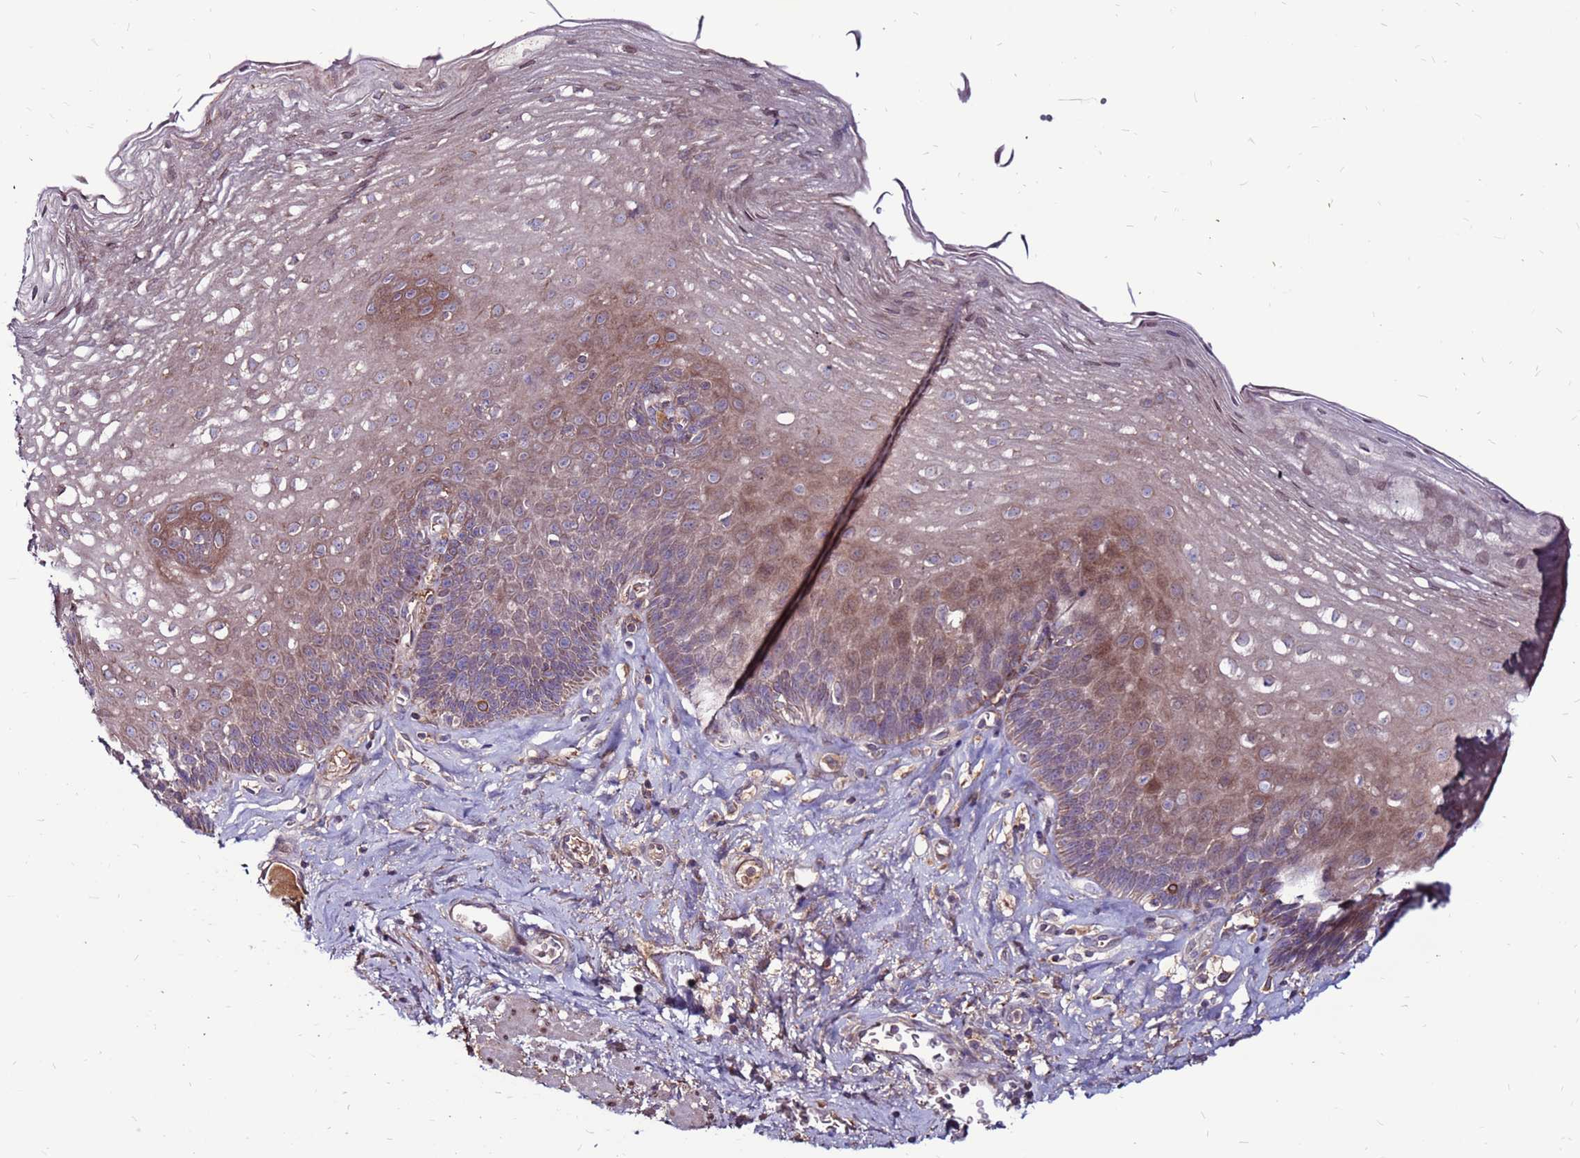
{"staining": {"intensity": "moderate", "quantity": "25%-75%", "location": "cytoplasmic/membranous"}, "tissue": "esophagus", "cell_type": "Squamous epithelial cells", "image_type": "normal", "snomed": [{"axis": "morphology", "description": "Normal tissue, NOS"}, {"axis": "topography", "description": "Esophagus"}], "caption": "Esophagus was stained to show a protein in brown. There is medium levels of moderate cytoplasmic/membranous staining in about 25%-75% of squamous epithelial cells. (DAB IHC, brown staining for protein, blue staining for nuclei).", "gene": "CCDC71", "patient": {"sex": "female", "age": 66}}